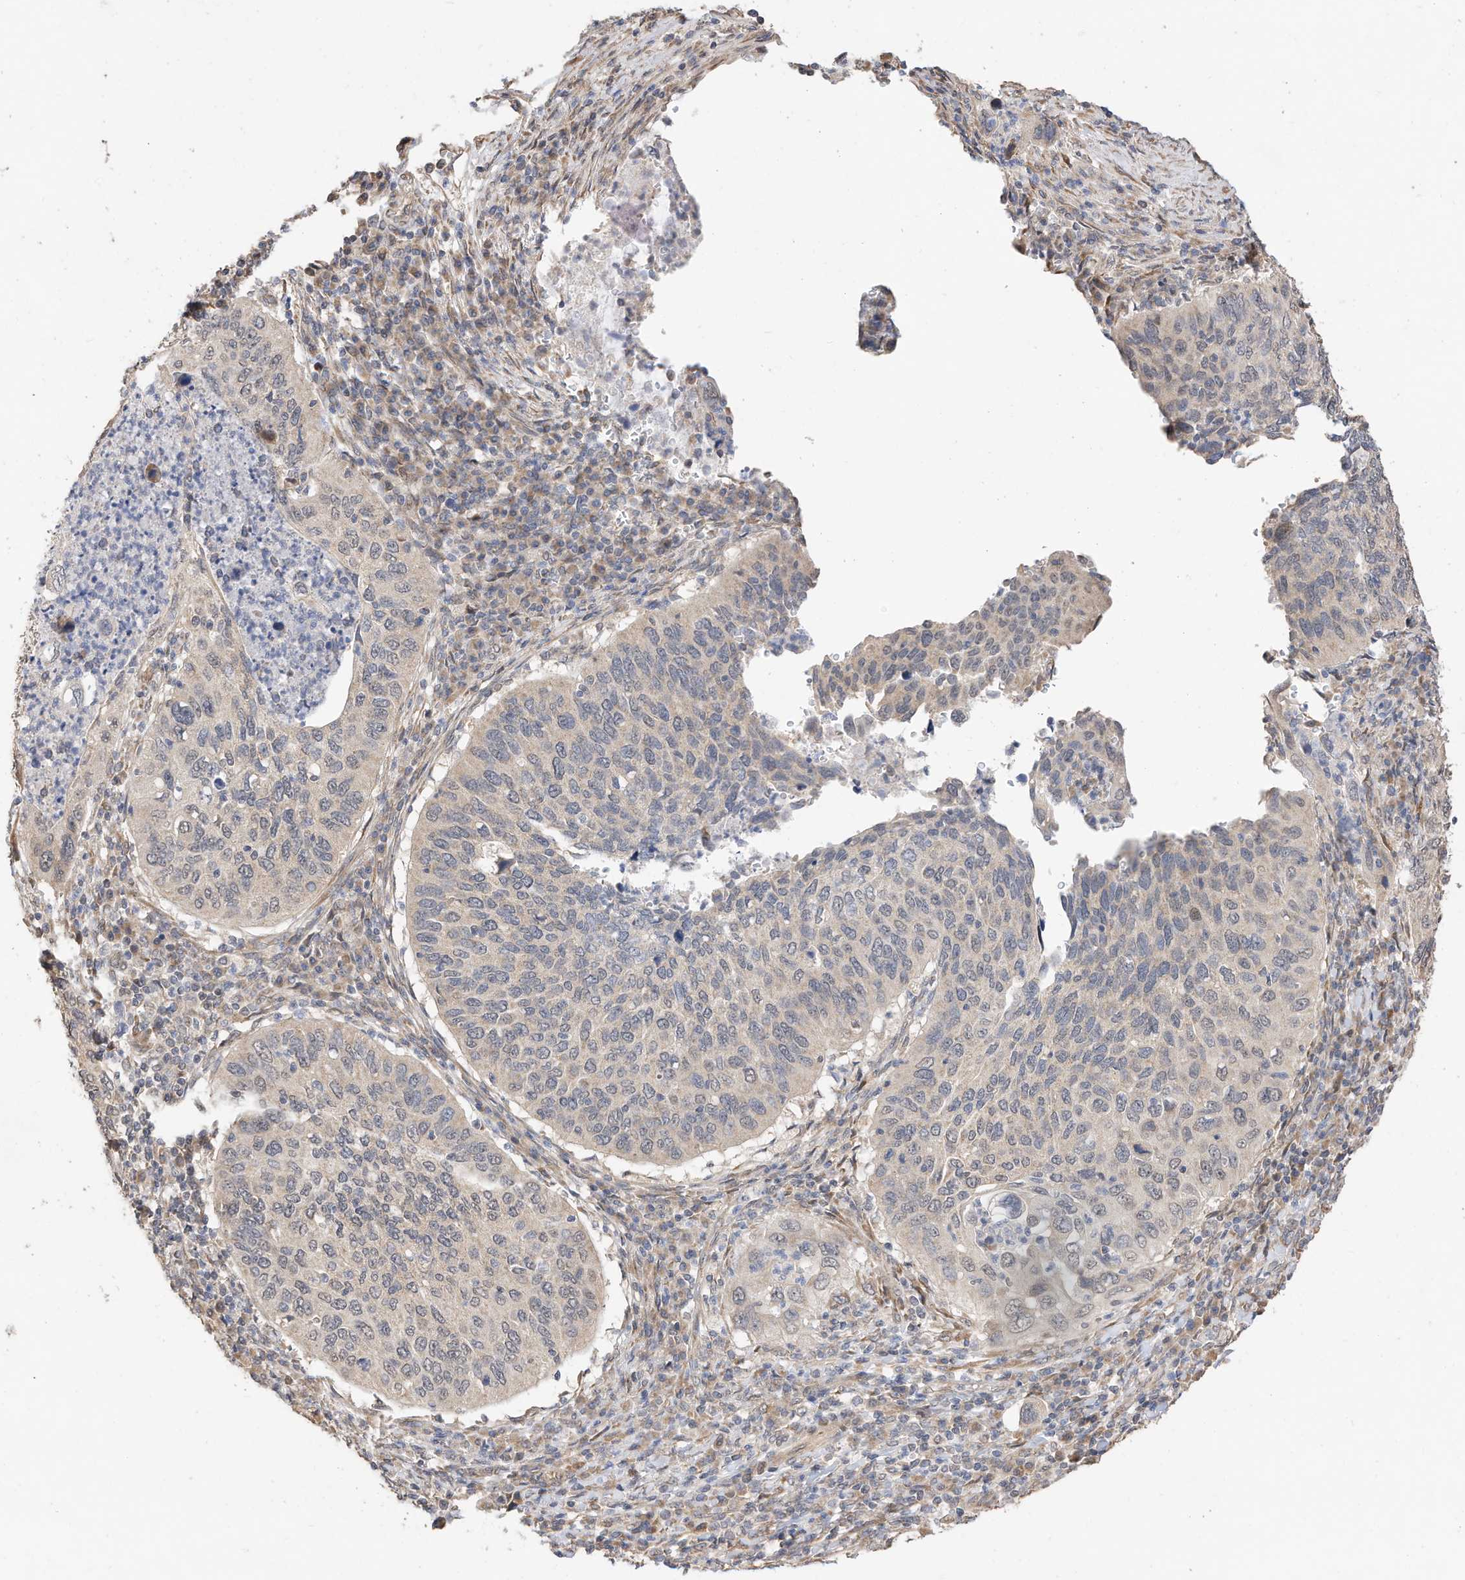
{"staining": {"intensity": "negative", "quantity": "none", "location": "none"}, "tissue": "cervical cancer", "cell_type": "Tumor cells", "image_type": "cancer", "snomed": [{"axis": "morphology", "description": "Squamous cell carcinoma, NOS"}, {"axis": "topography", "description": "Cervix"}], "caption": "The IHC photomicrograph has no significant positivity in tumor cells of cervical squamous cell carcinoma tissue.", "gene": "CAGE1", "patient": {"sex": "female", "age": 38}}